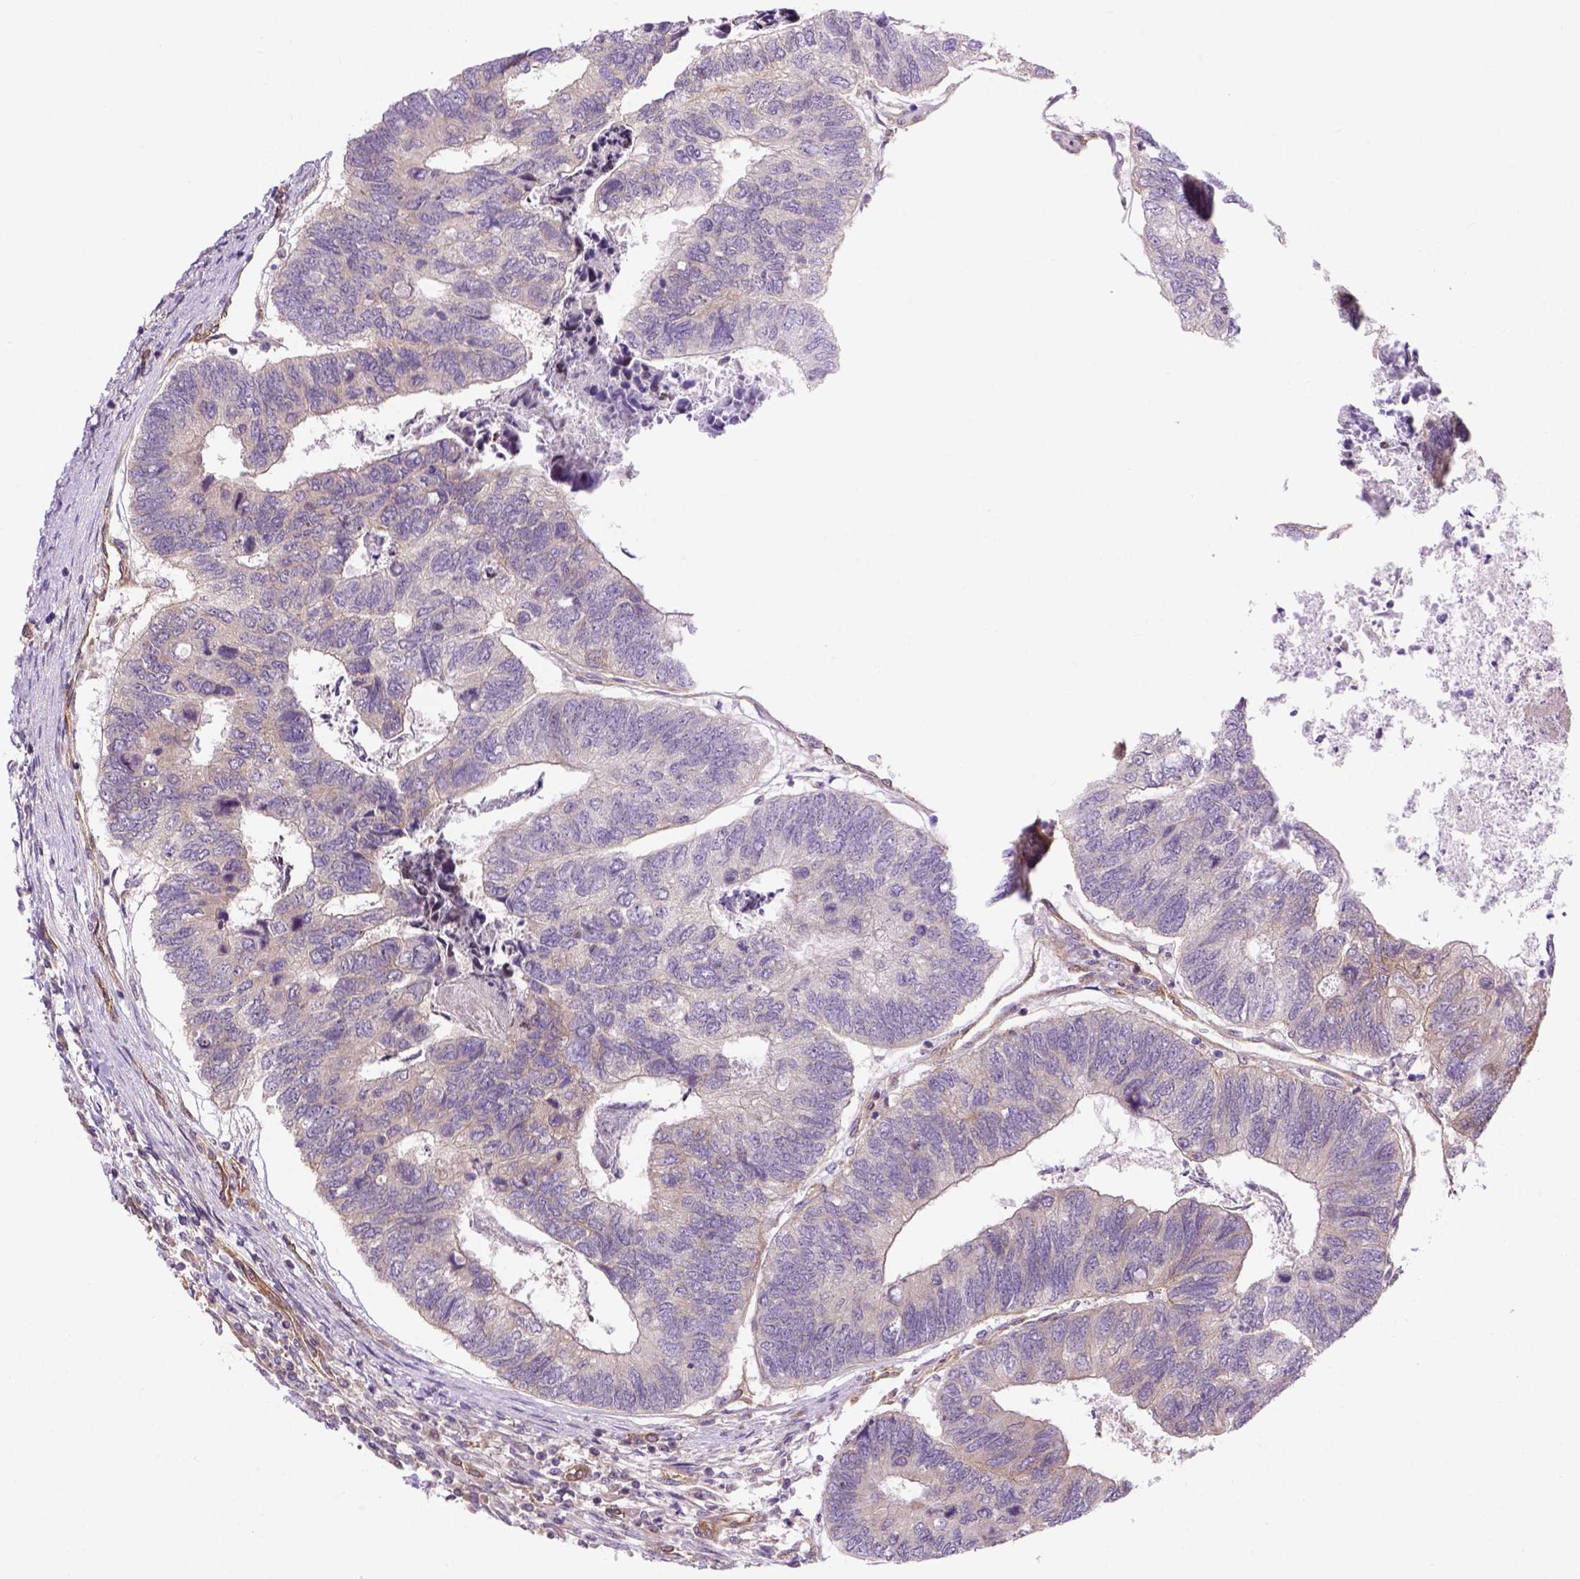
{"staining": {"intensity": "weak", "quantity": "25%-75%", "location": "cytoplasmic/membranous"}, "tissue": "colorectal cancer", "cell_type": "Tumor cells", "image_type": "cancer", "snomed": [{"axis": "morphology", "description": "Adenocarcinoma, NOS"}, {"axis": "topography", "description": "Colon"}], "caption": "Human colorectal cancer (adenocarcinoma) stained for a protein (brown) demonstrates weak cytoplasmic/membranous positive positivity in approximately 25%-75% of tumor cells.", "gene": "CASKIN2", "patient": {"sex": "female", "age": 67}}